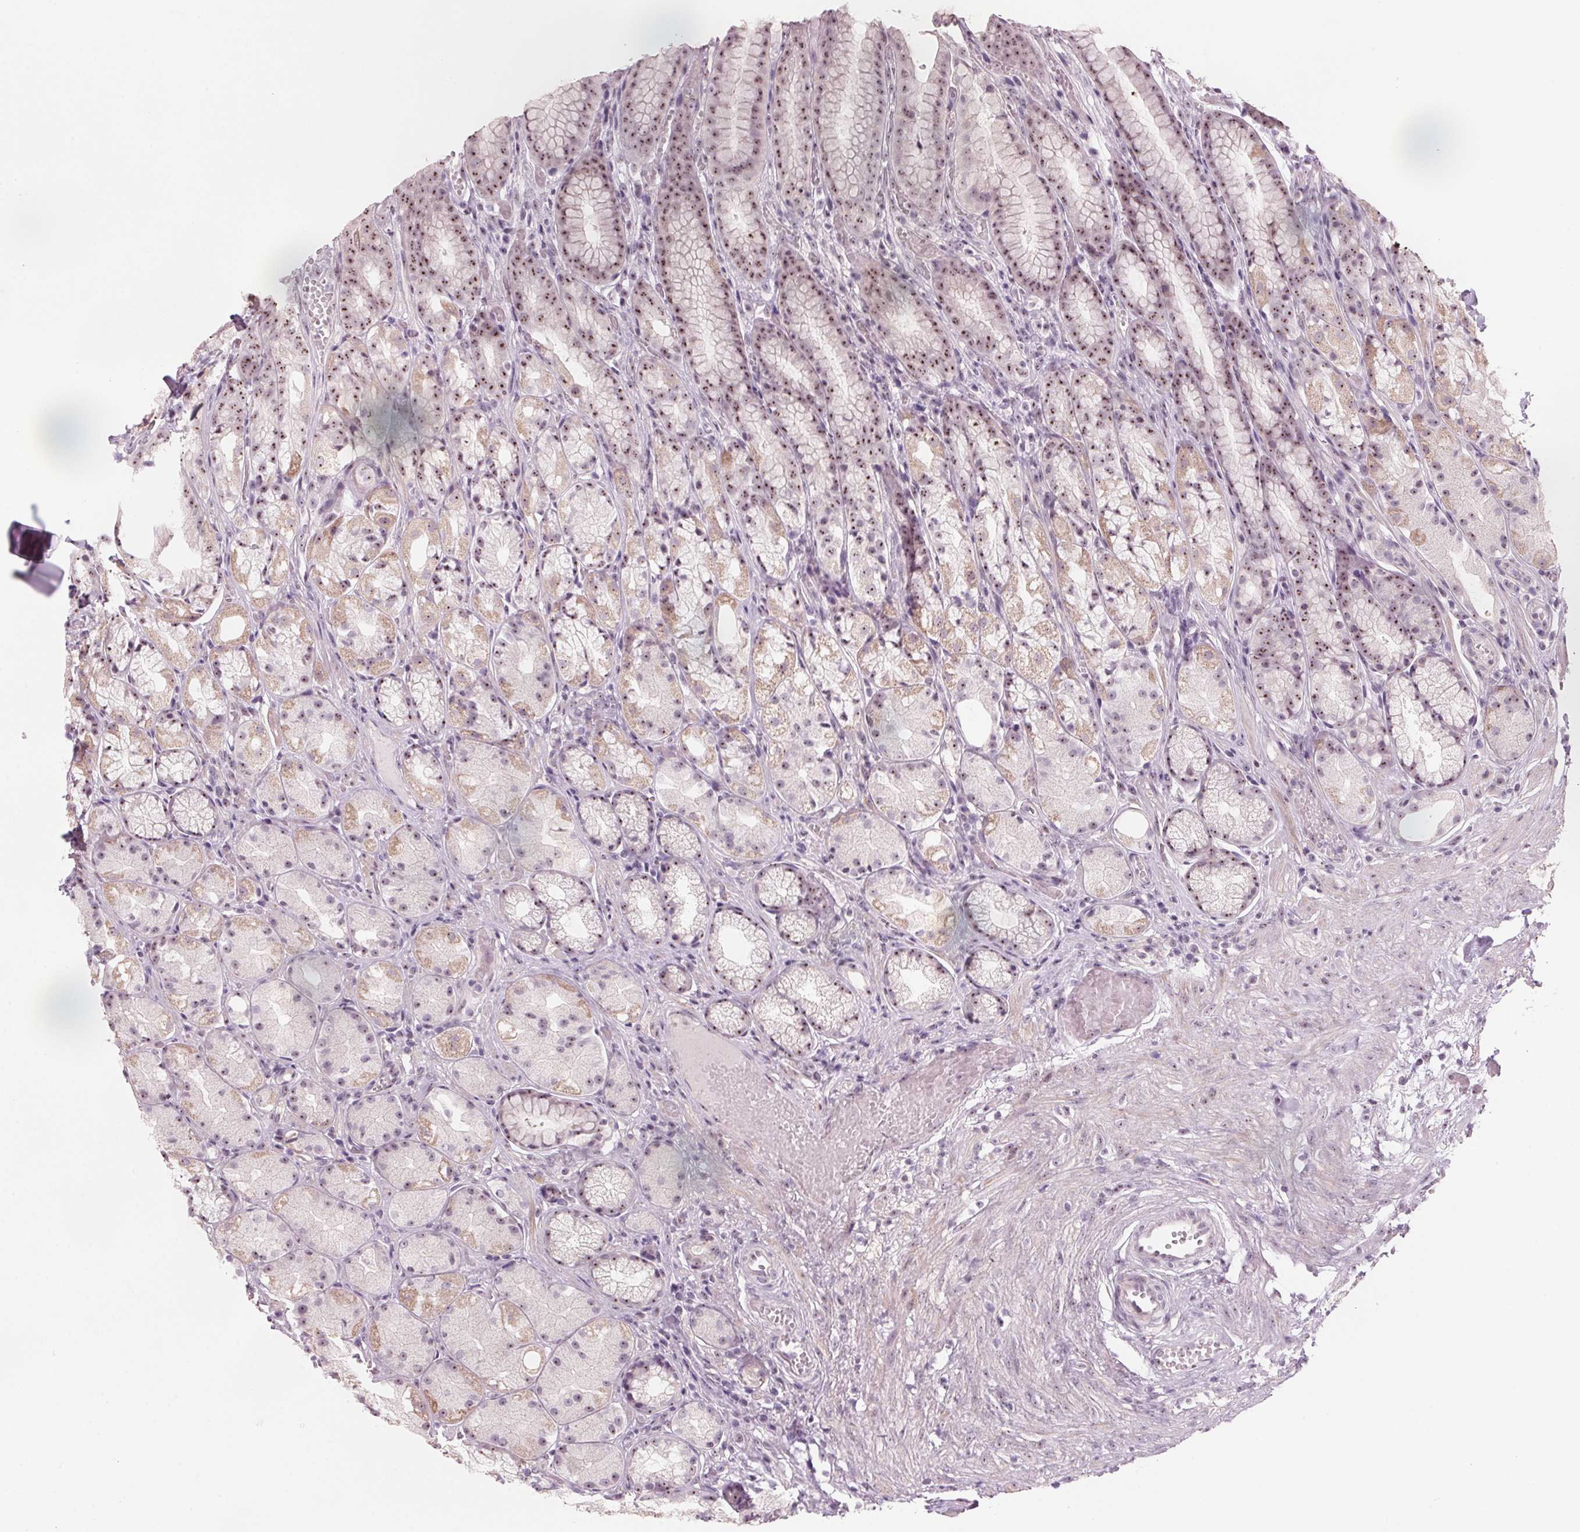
{"staining": {"intensity": "moderate", "quantity": "25%-75%", "location": "cytoplasmic/membranous,nuclear"}, "tissue": "stomach", "cell_type": "Glandular cells", "image_type": "normal", "snomed": [{"axis": "morphology", "description": "Normal tissue, NOS"}, {"axis": "topography", "description": "Stomach"}], "caption": "This is an image of IHC staining of benign stomach, which shows moderate expression in the cytoplasmic/membranous,nuclear of glandular cells.", "gene": "DNTTIP2", "patient": {"sex": "male", "age": 70}}